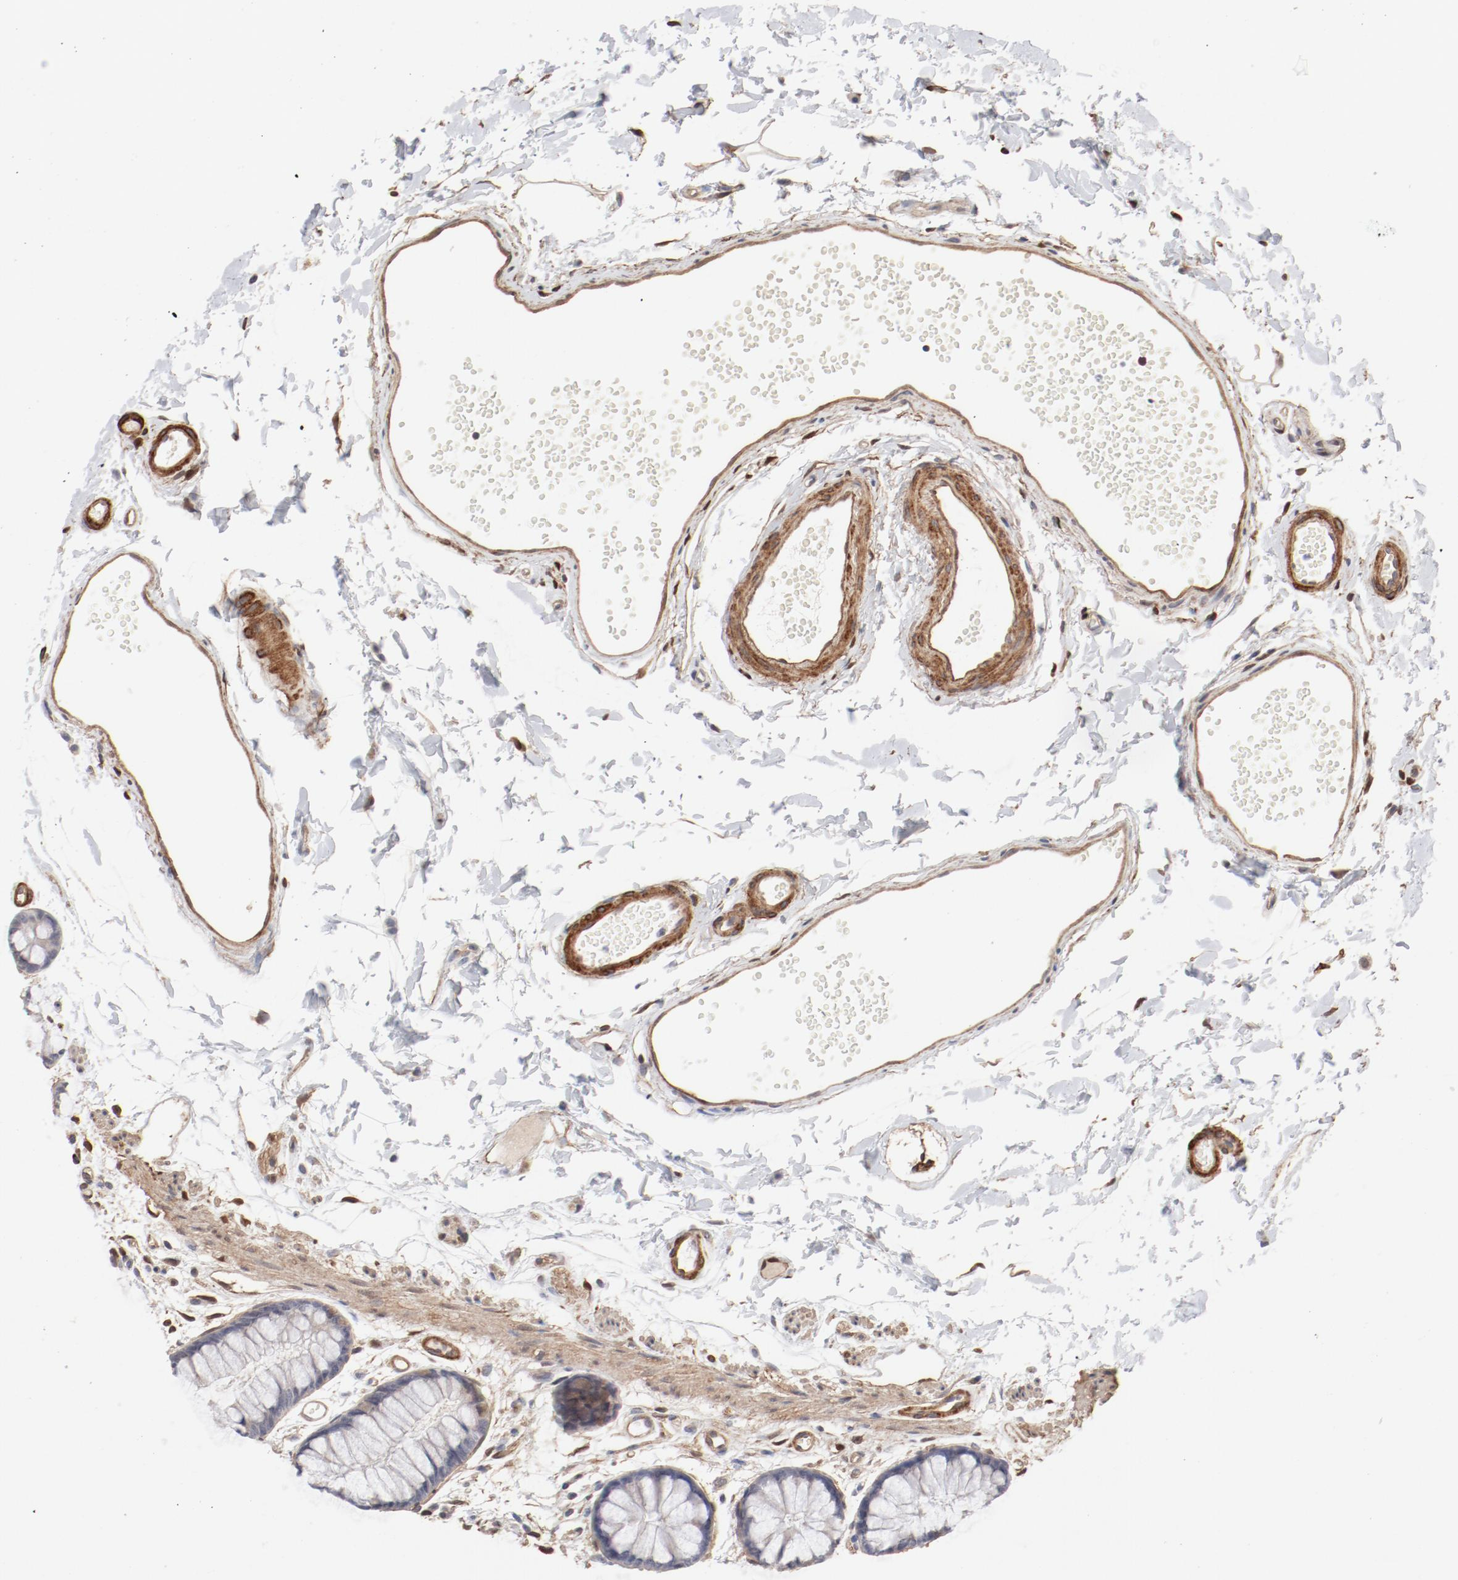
{"staining": {"intensity": "negative", "quantity": "none", "location": "none"}, "tissue": "rectum", "cell_type": "Glandular cells", "image_type": "normal", "snomed": [{"axis": "morphology", "description": "Normal tissue, NOS"}, {"axis": "topography", "description": "Rectum"}], "caption": "High power microscopy micrograph of an immunohistochemistry photomicrograph of unremarkable rectum, revealing no significant expression in glandular cells.", "gene": "MAGED4B", "patient": {"sex": "female", "age": 66}}